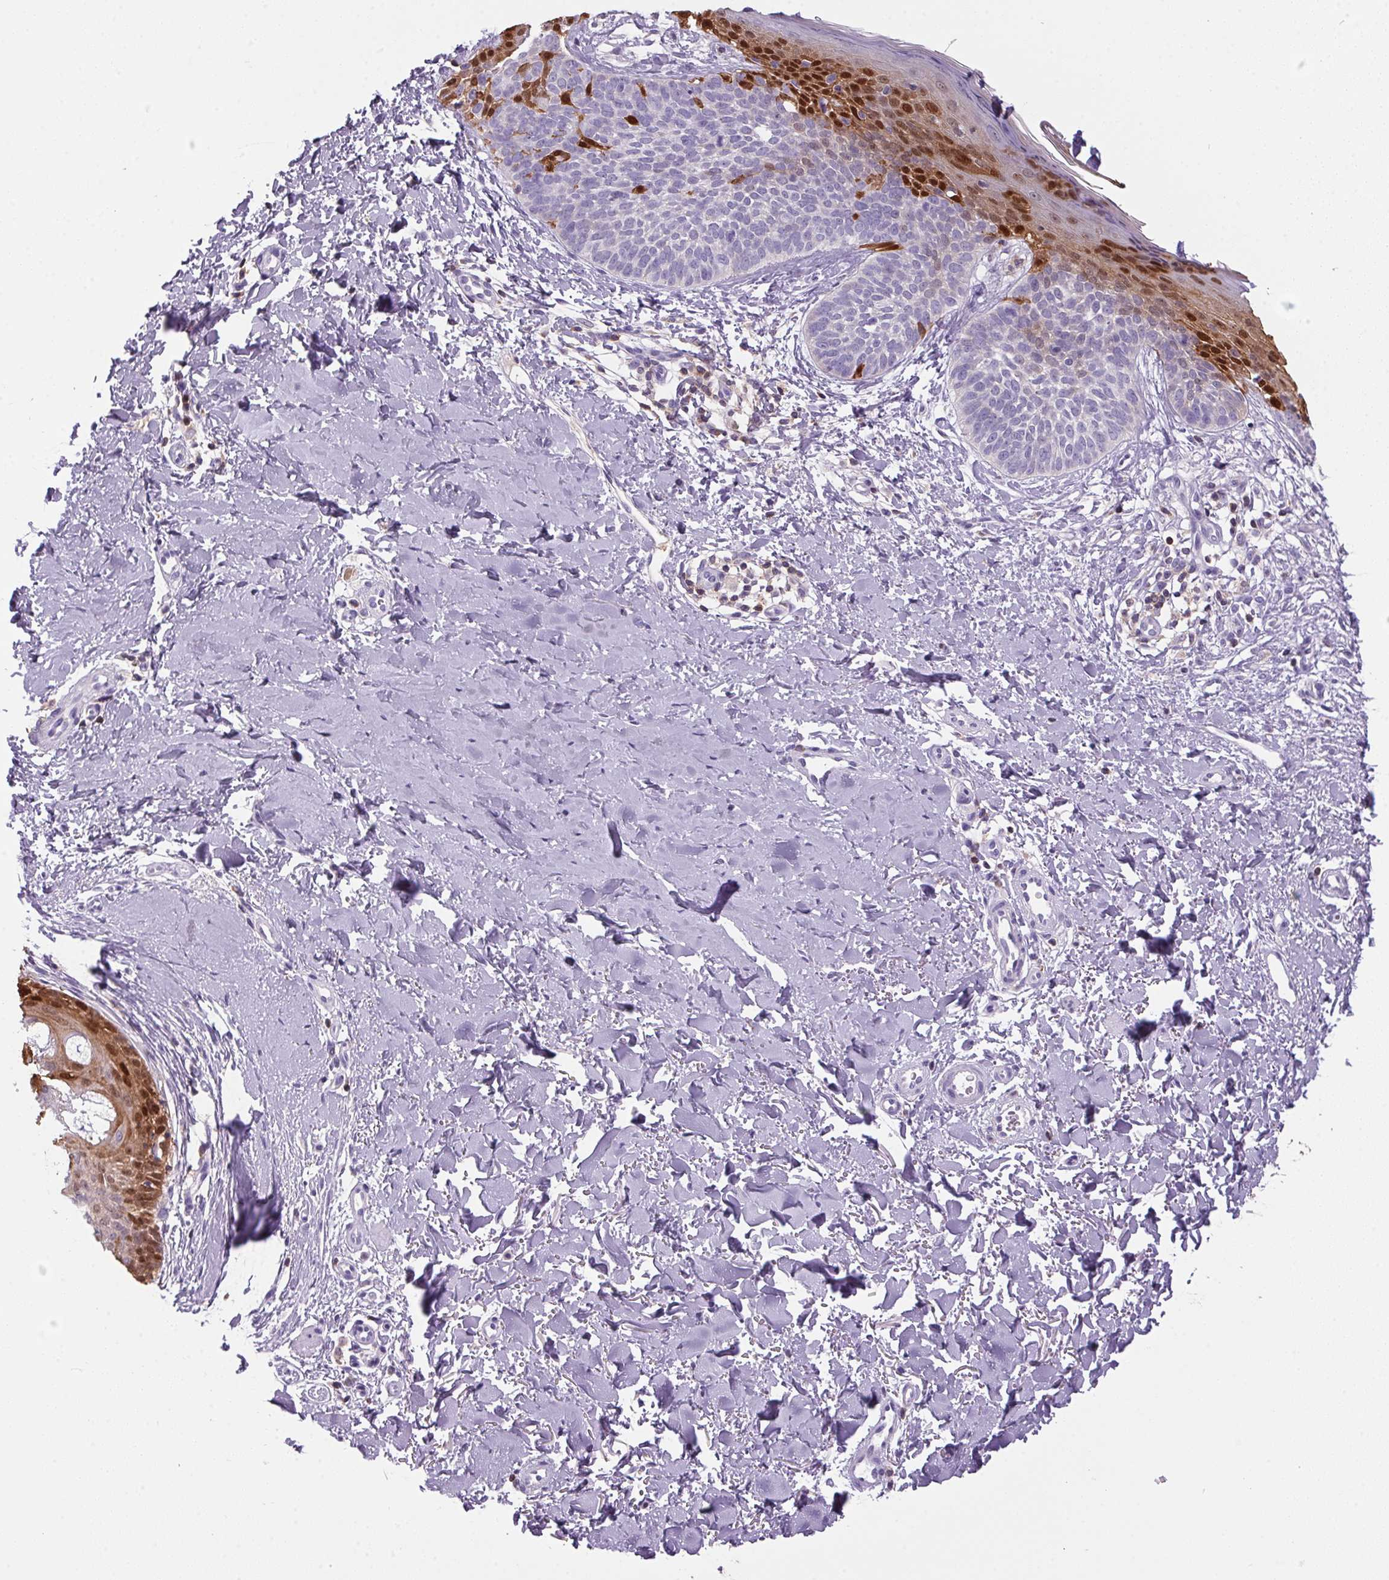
{"staining": {"intensity": "negative", "quantity": "none", "location": "none"}, "tissue": "skin cancer", "cell_type": "Tumor cells", "image_type": "cancer", "snomed": [{"axis": "morphology", "description": "Basal cell carcinoma"}, {"axis": "topography", "description": "Skin"}], "caption": "DAB (3,3'-diaminobenzidine) immunohistochemical staining of skin basal cell carcinoma exhibits no significant expression in tumor cells.", "gene": "S100A2", "patient": {"sex": "male", "age": 57}}